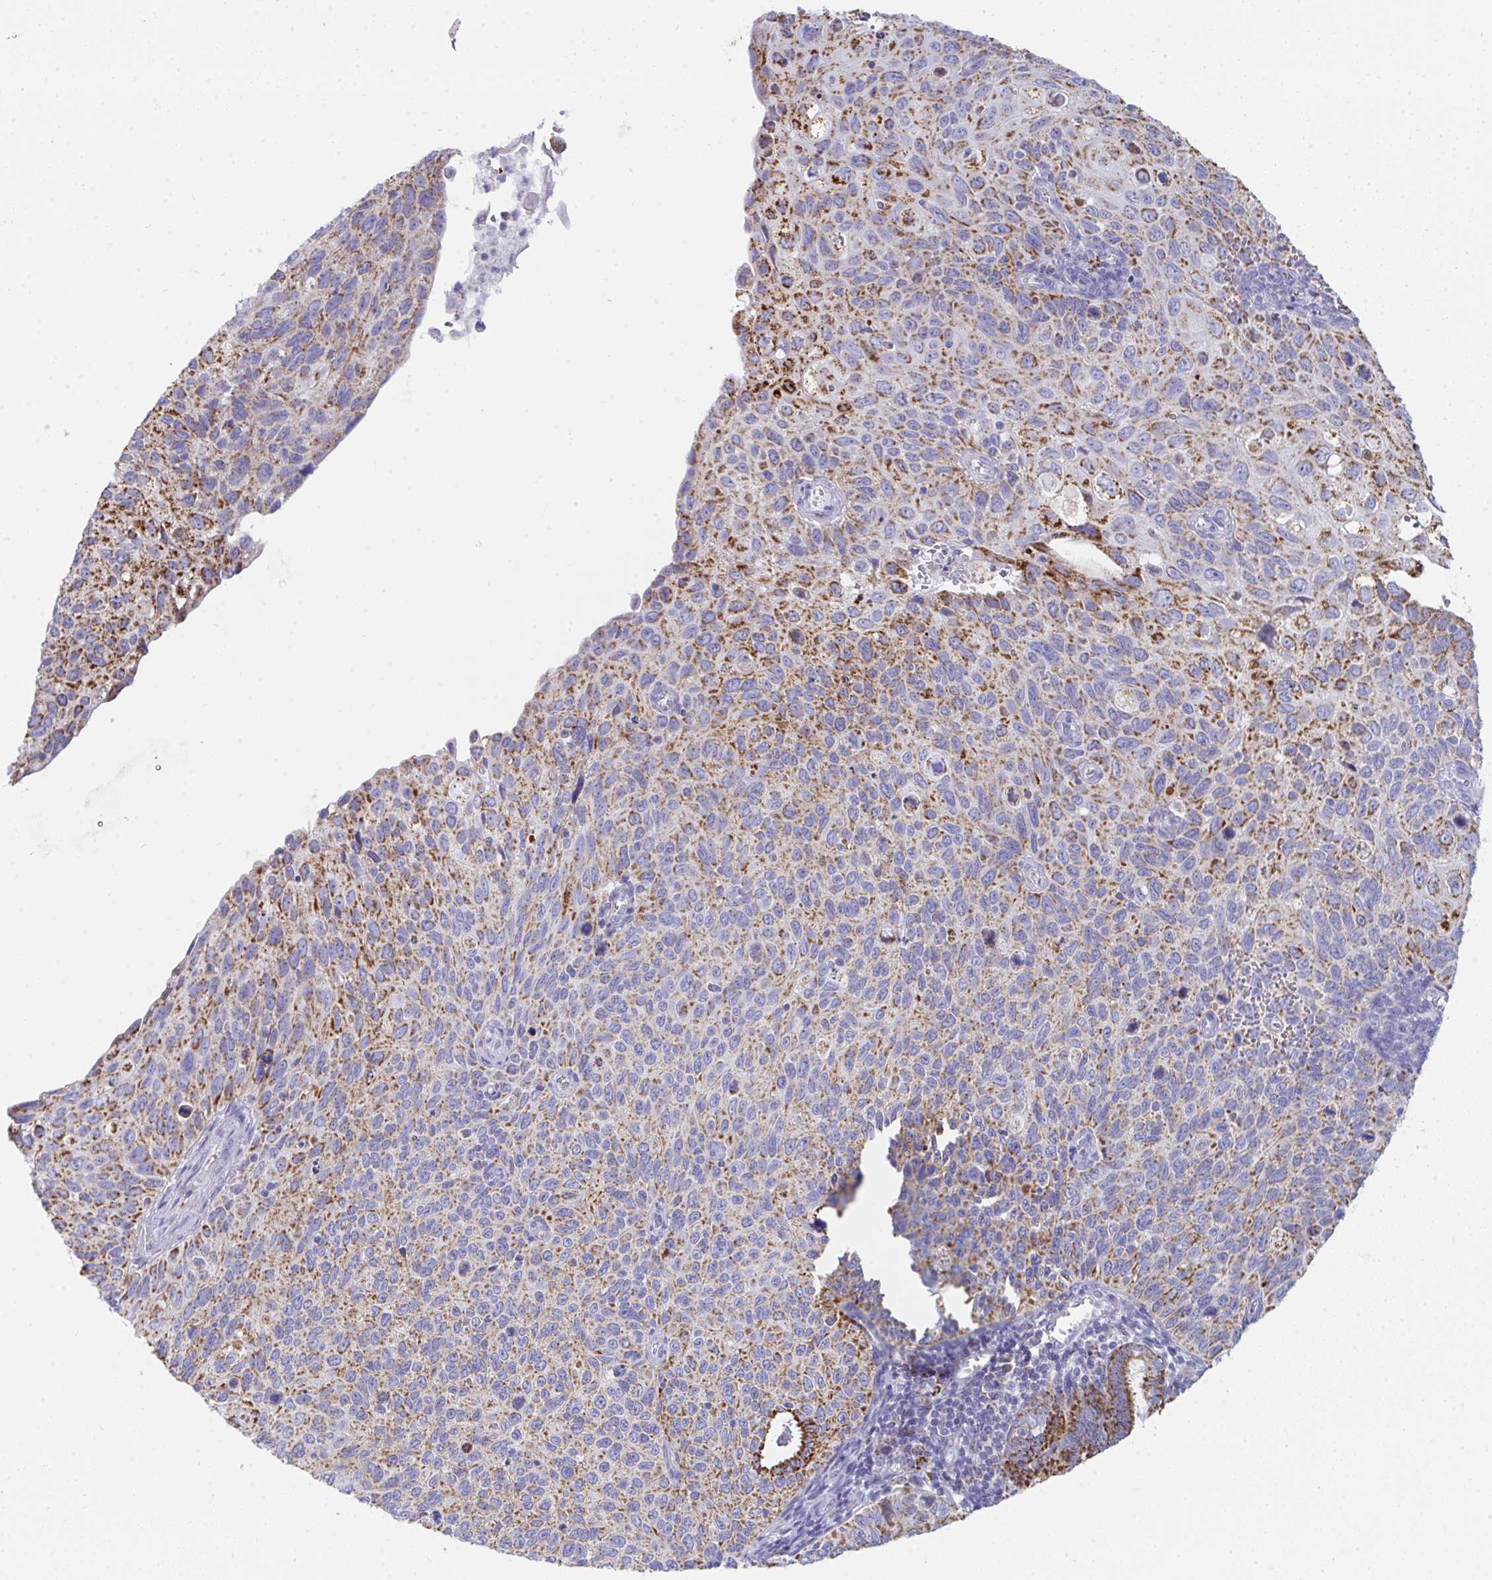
{"staining": {"intensity": "moderate", "quantity": "25%-75%", "location": "cytoplasmic/membranous"}, "tissue": "cervical cancer", "cell_type": "Tumor cells", "image_type": "cancer", "snomed": [{"axis": "morphology", "description": "Squamous cell carcinoma, NOS"}, {"axis": "topography", "description": "Cervix"}], "caption": "Cervical cancer (squamous cell carcinoma) tissue shows moderate cytoplasmic/membranous expression in about 25%-75% of tumor cells The protein of interest is stained brown, and the nuclei are stained in blue (DAB (3,3'-diaminobenzidine) IHC with brightfield microscopy, high magnification).", "gene": "AIFM1", "patient": {"sex": "female", "age": 70}}